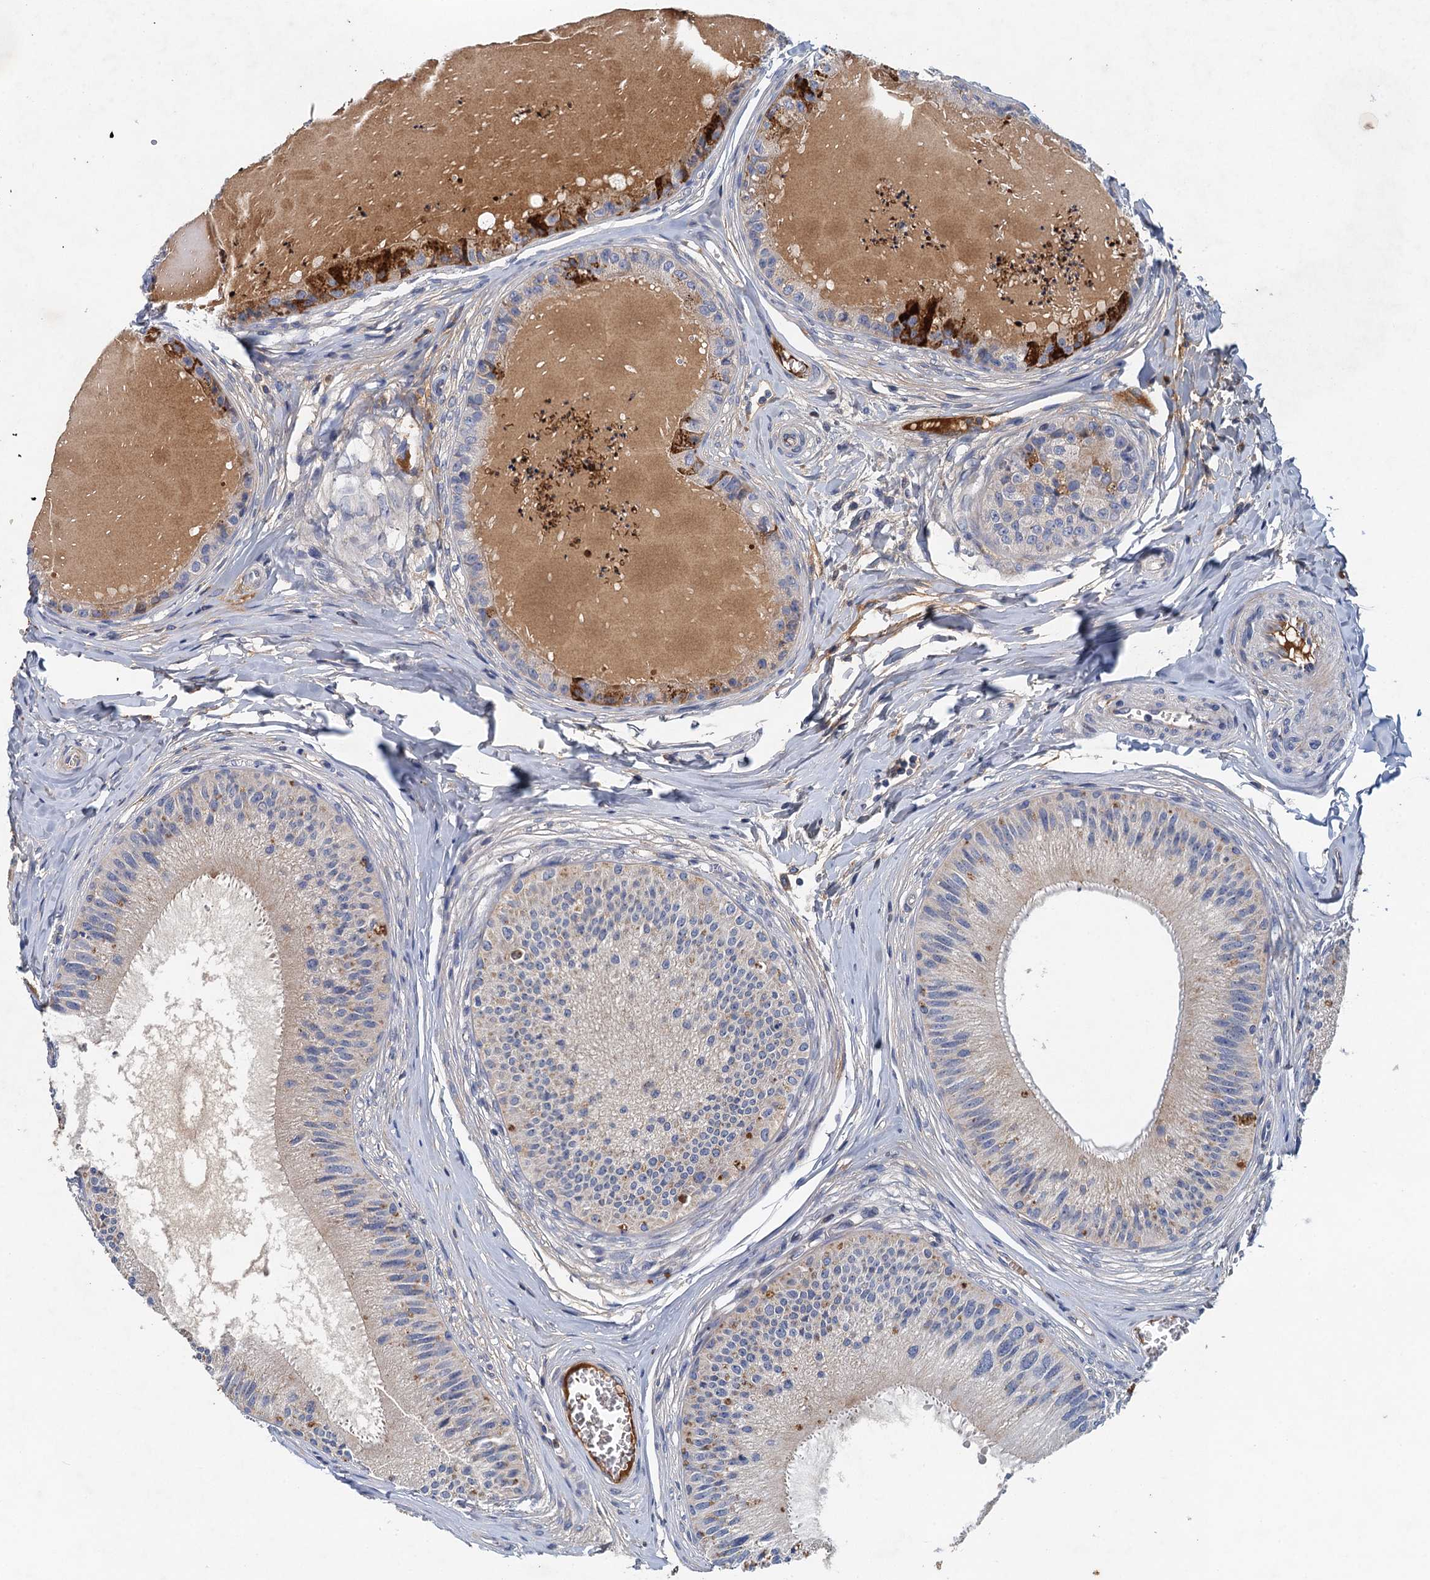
{"staining": {"intensity": "moderate", "quantity": "<25%", "location": "cytoplasmic/membranous"}, "tissue": "epididymis", "cell_type": "Glandular cells", "image_type": "normal", "snomed": [{"axis": "morphology", "description": "Normal tissue, NOS"}, {"axis": "topography", "description": "Epididymis"}], "caption": "Immunohistochemistry image of unremarkable epididymis: epididymis stained using immunohistochemistry (IHC) shows low levels of moderate protein expression localized specifically in the cytoplasmic/membranous of glandular cells, appearing as a cytoplasmic/membranous brown color.", "gene": "TPCN1", "patient": {"sex": "male", "age": 31}}